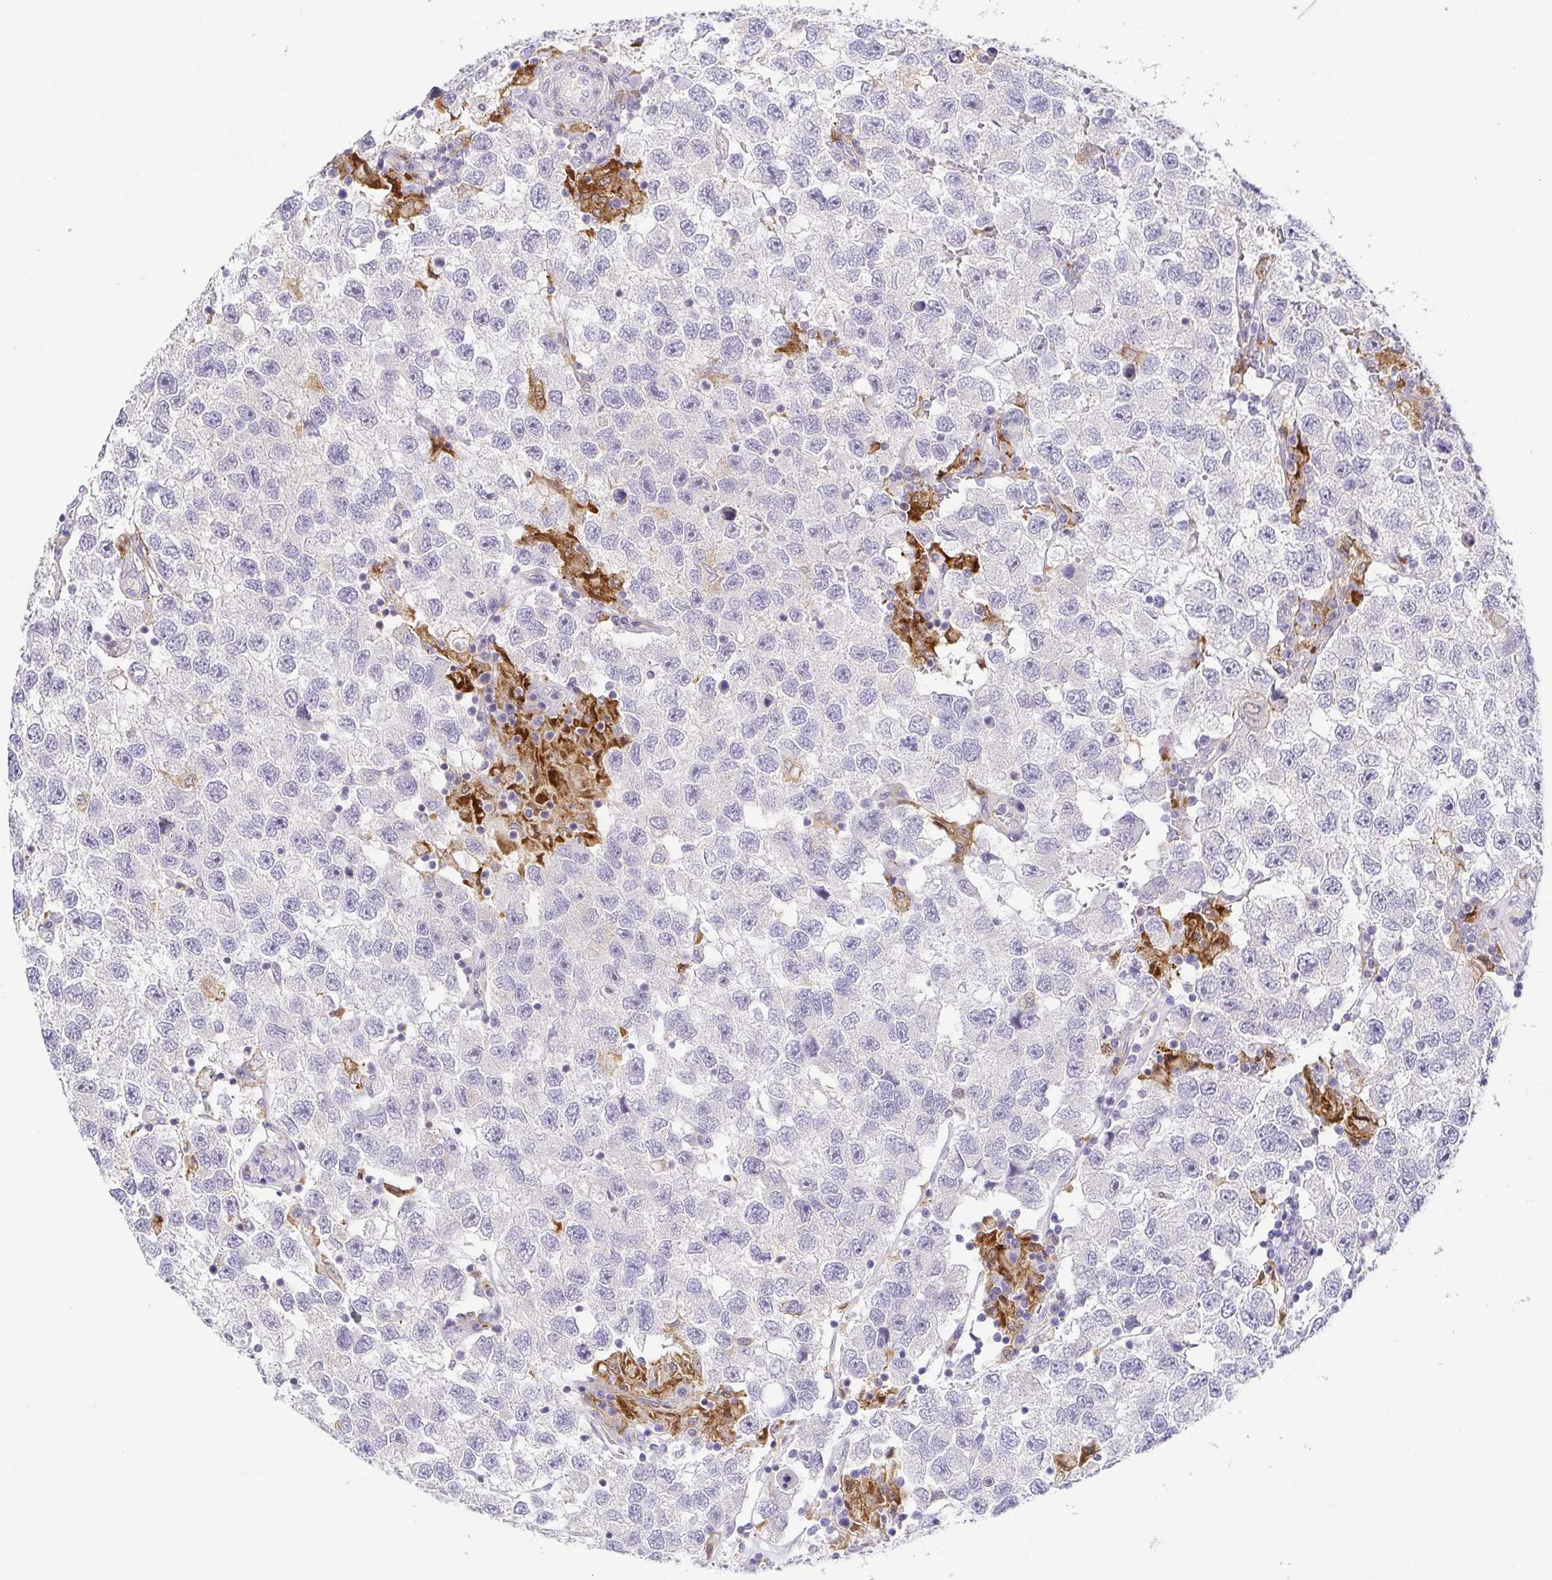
{"staining": {"intensity": "negative", "quantity": "none", "location": "none"}, "tissue": "testis cancer", "cell_type": "Tumor cells", "image_type": "cancer", "snomed": [{"axis": "morphology", "description": "Seminoma, NOS"}, {"axis": "topography", "description": "Testis"}], "caption": "A micrograph of human testis seminoma is negative for staining in tumor cells. The staining is performed using DAB brown chromogen with nuclei counter-stained in using hematoxylin.", "gene": "RNASE7", "patient": {"sex": "male", "age": 26}}